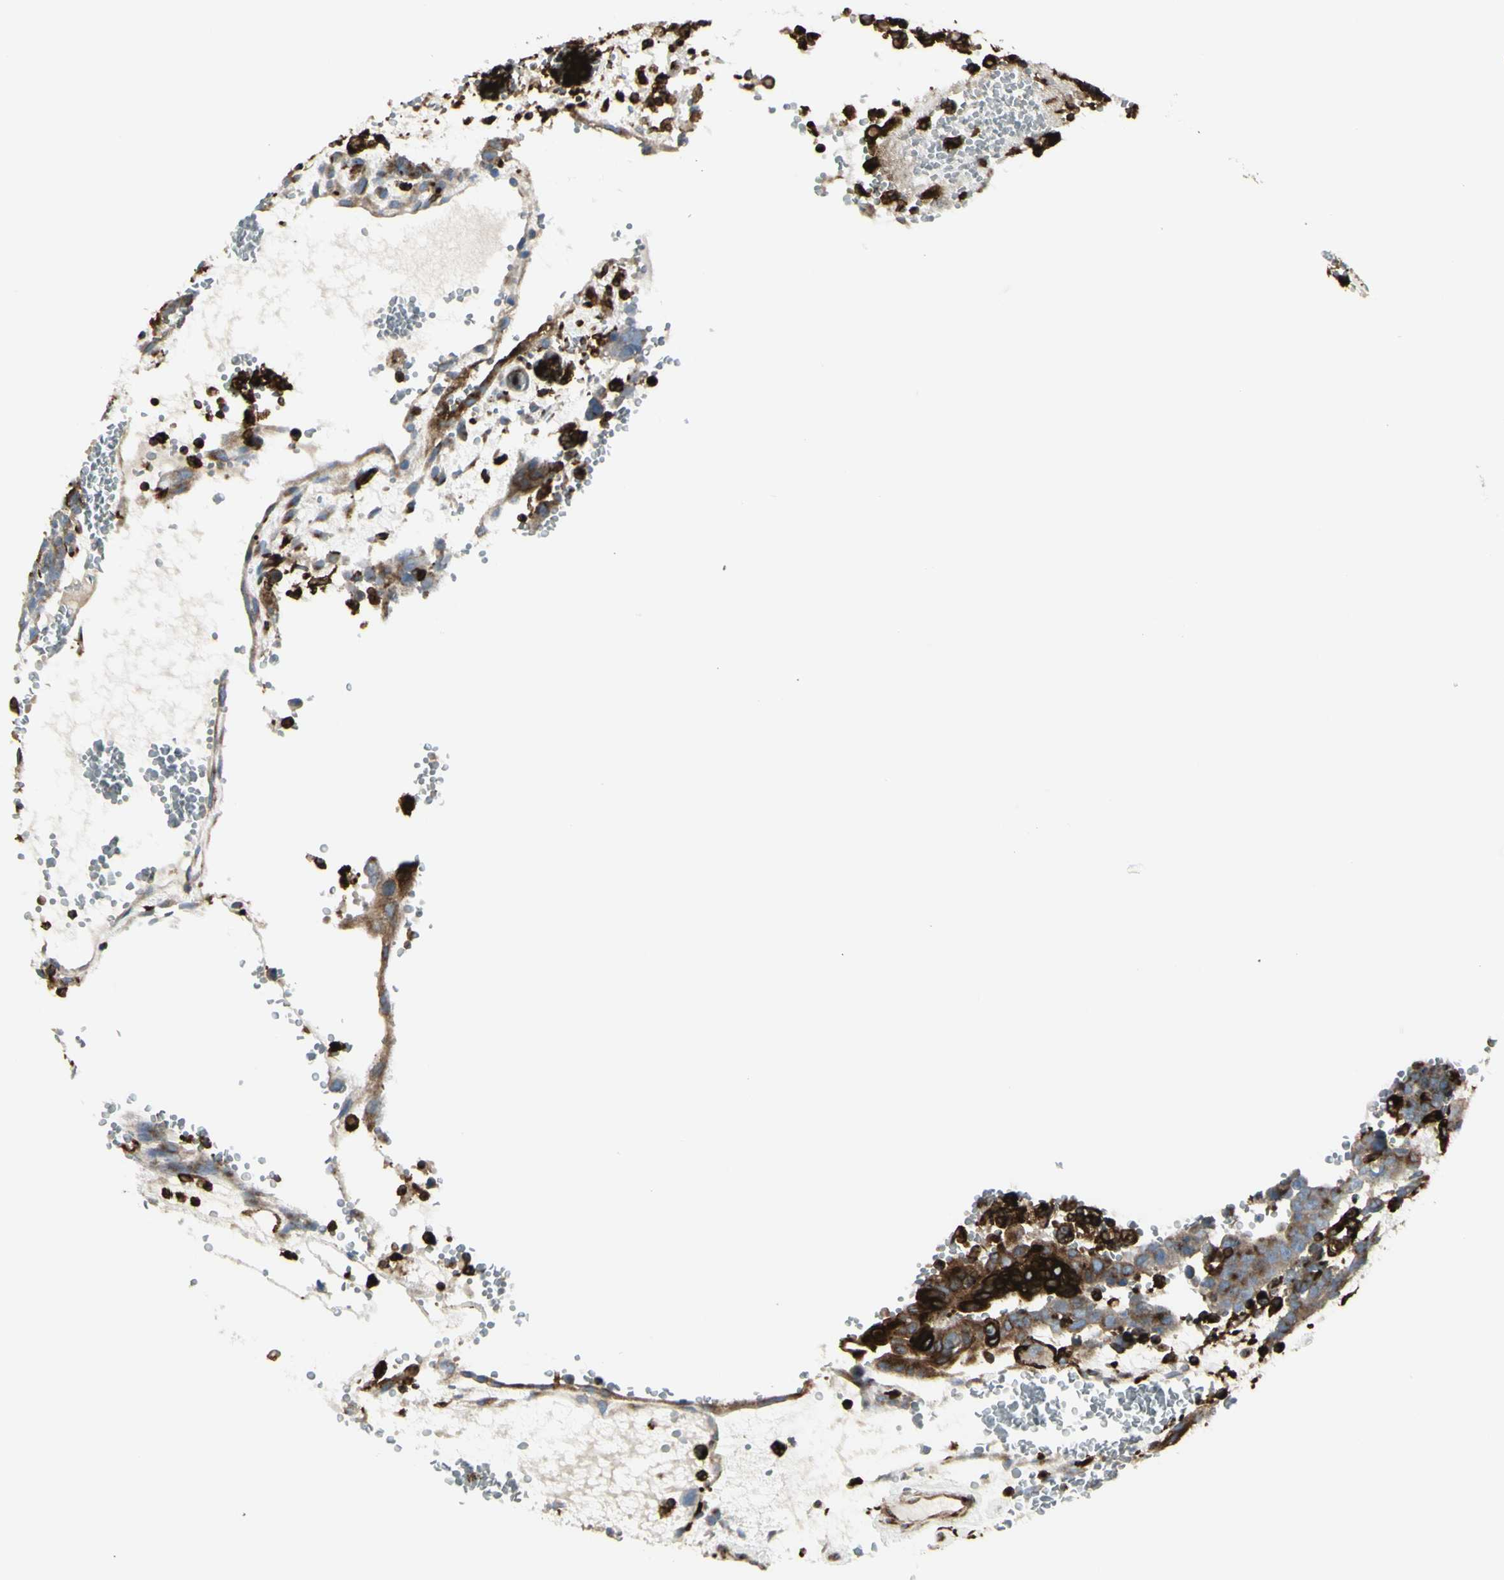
{"staining": {"intensity": "strong", "quantity": ">75%", "location": "cytoplasmic/membranous"}, "tissue": "testis cancer", "cell_type": "Tumor cells", "image_type": "cancer", "snomed": [{"axis": "morphology", "description": "Seminoma, NOS"}, {"axis": "morphology", "description": "Carcinoma, Embryonal, NOS"}, {"axis": "topography", "description": "Testis"}], "caption": "IHC histopathology image of human testis cancer (embryonal carcinoma) stained for a protein (brown), which exhibits high levels of strong cytoplasmic/membranous positivity in about >75% of tumor cells.", "gene": "NAPA", "patient": {"sex": "male", "age": 52}}